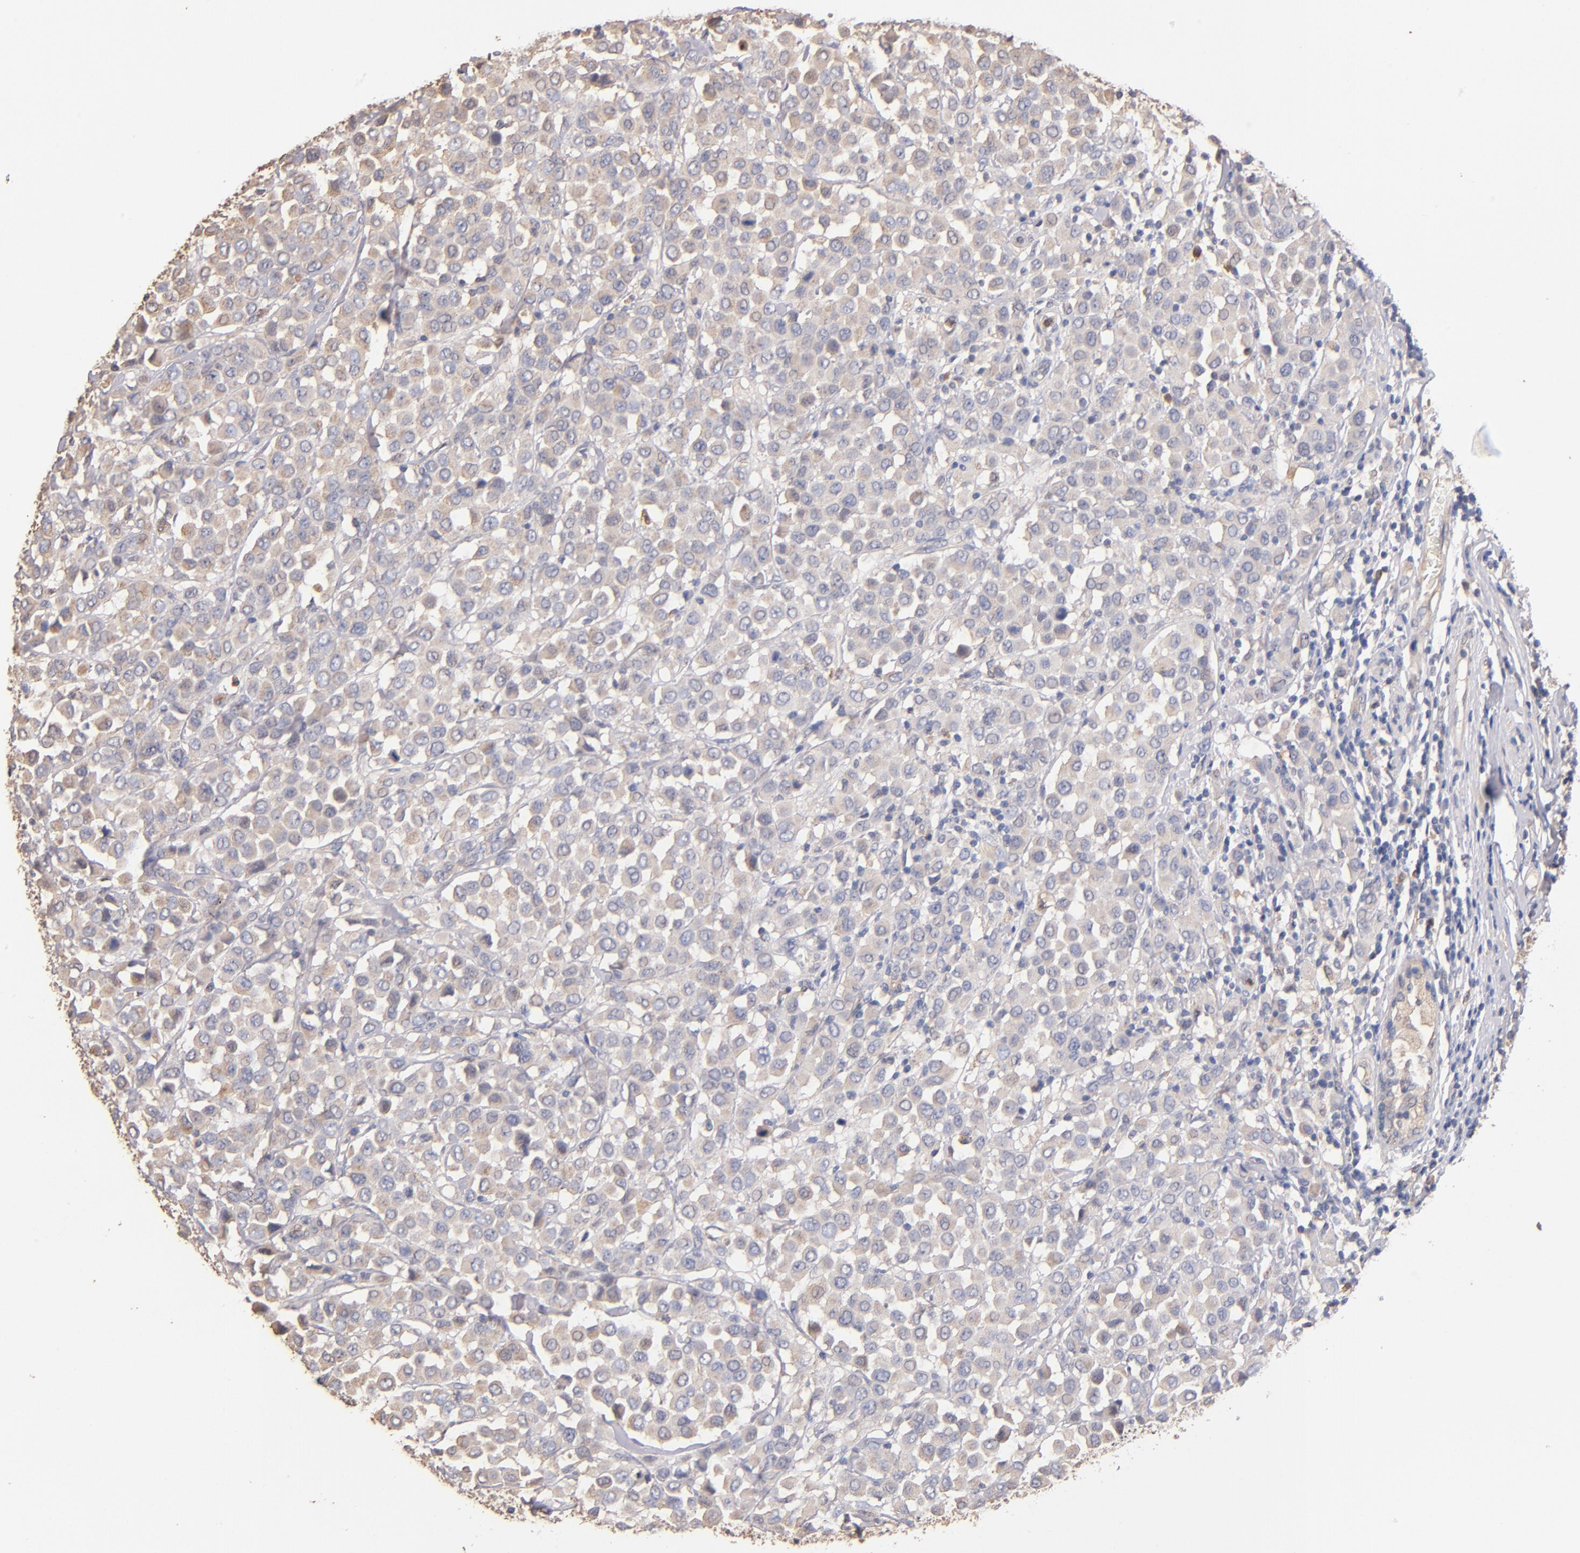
{"staining": {"intensity": "moderate", "quantity": ">75%", "location": "cytoplasmic/membranous"}, "tissue": "breast cancer", "cell_type": "Tumor cells", "image_type": "cancer", "snomed": [{"axis": "morphology", "description": "Duct carcinoma"}, {"axis": "topography", "description": "Breast"}], "caption": "This histopathology image displays immunohistochemistry staining of breast cancer, with medium moderate cytoplasmic/membranous positivity in approximately >75% of tumor cells.", "gene": "RO60", "patient": {"sex": "female", "age": 61}}